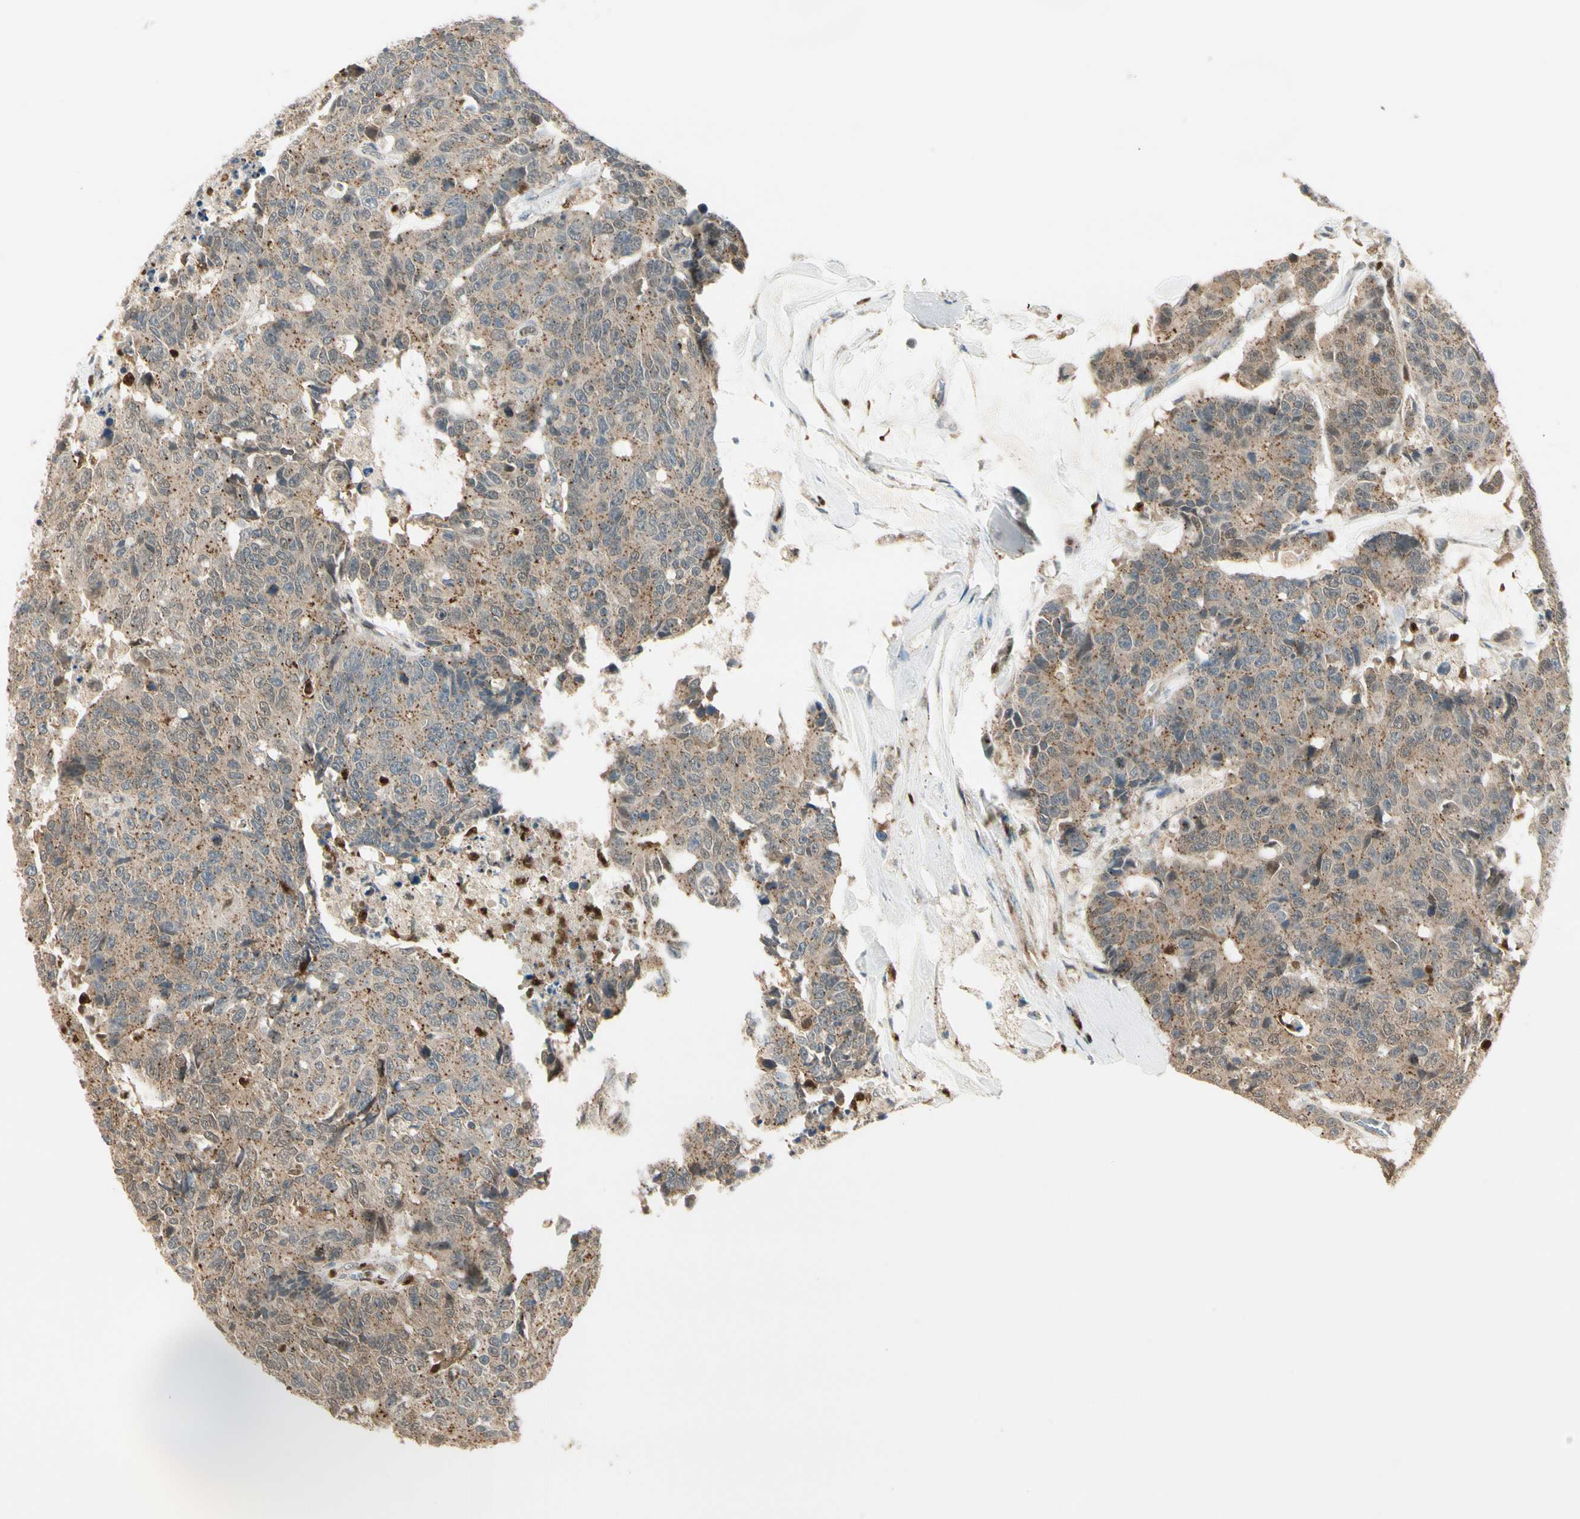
{"staining": {"intensity": "moderate", "quantity": "25%-75%", "location": "cytoplasmic/membranous"}, "tissue": "colorectal cancer", "cell_type": "Tumor cells", "image_type": "cancer", "snomed": [{"axis": "morphology", "description": "Adenocarcinoma, NOS"}, {"axis": "topography", "description": "Colon"}], "caption": "Immunohistochemistry staining of adenocarcinoma (colorectal), which demonstrates medium levels of moderate cytoplasmic/membranous staining in approximately 25%-75% of tumor cells indicating moderate cytoplasmic/membranous protein staining. The staining was performed using DAB (3,3'-diaminobenzidine) (brown) for protein detection and nuclei were counterstained in hematoxylin (blue).", "gene": "LTA4H", "patient": {"sex": "female", "age": 86}}